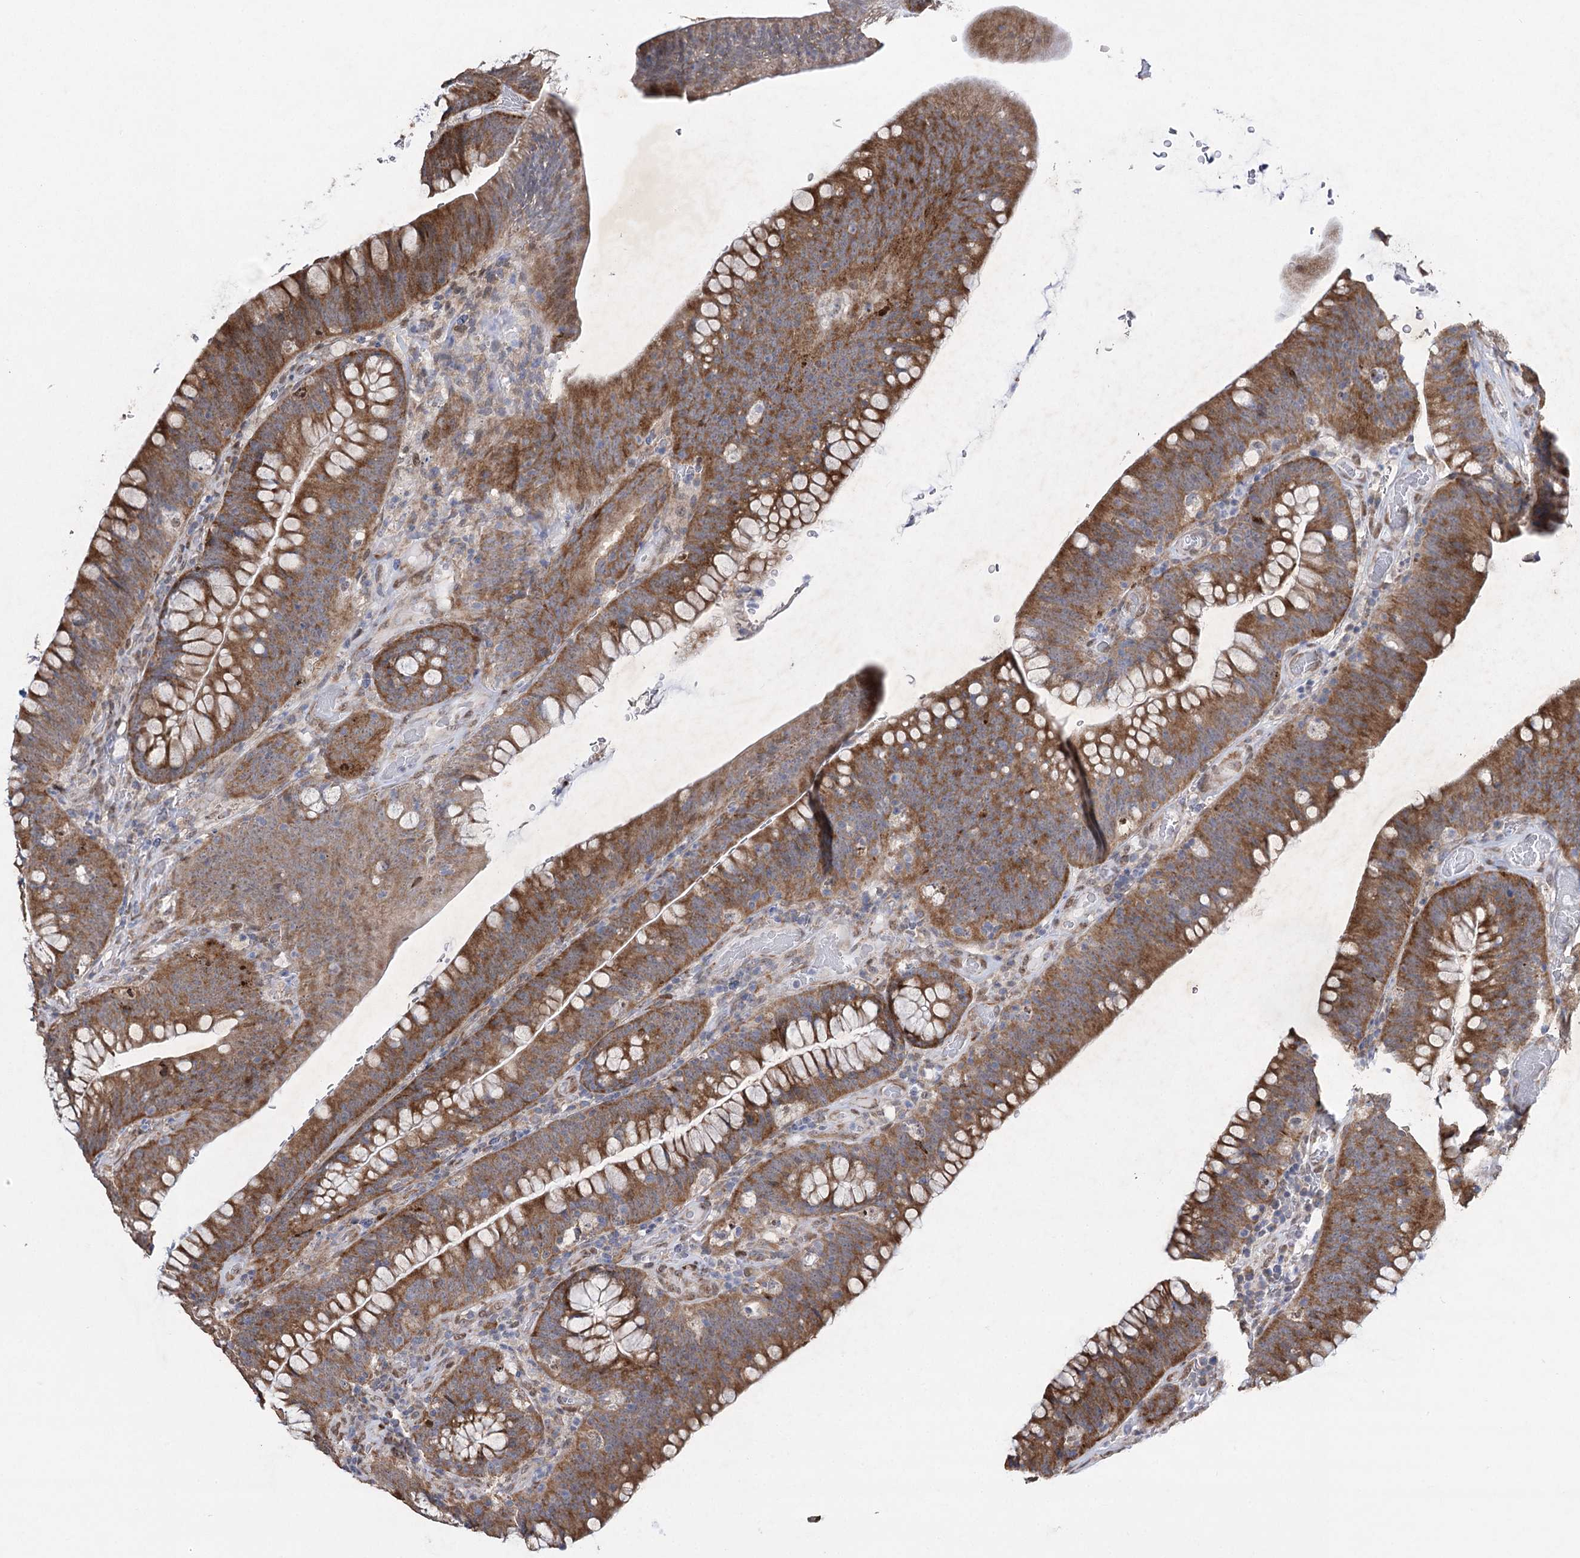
{"staining": {"intensity": "strong", "quantity": ">75%", "location": "cytoplasmic/membranous"}, "tissue": "colorectal cancer", "cell_type": "Tumor cells", "image_type": "cancer", "snomed": [{"axis": "morphology", "description": "Normal tissue, NOS"}, {"axis": "topography", "description": "Colon"}], "caption": "Brown immunohistochemical staining in human colorectal cancer reveals strong cytoplasmic/membranous positivity in about >75% of tumor cells.", "gene": "NFU1", "patient": {"sex": "female", "age": 82}}